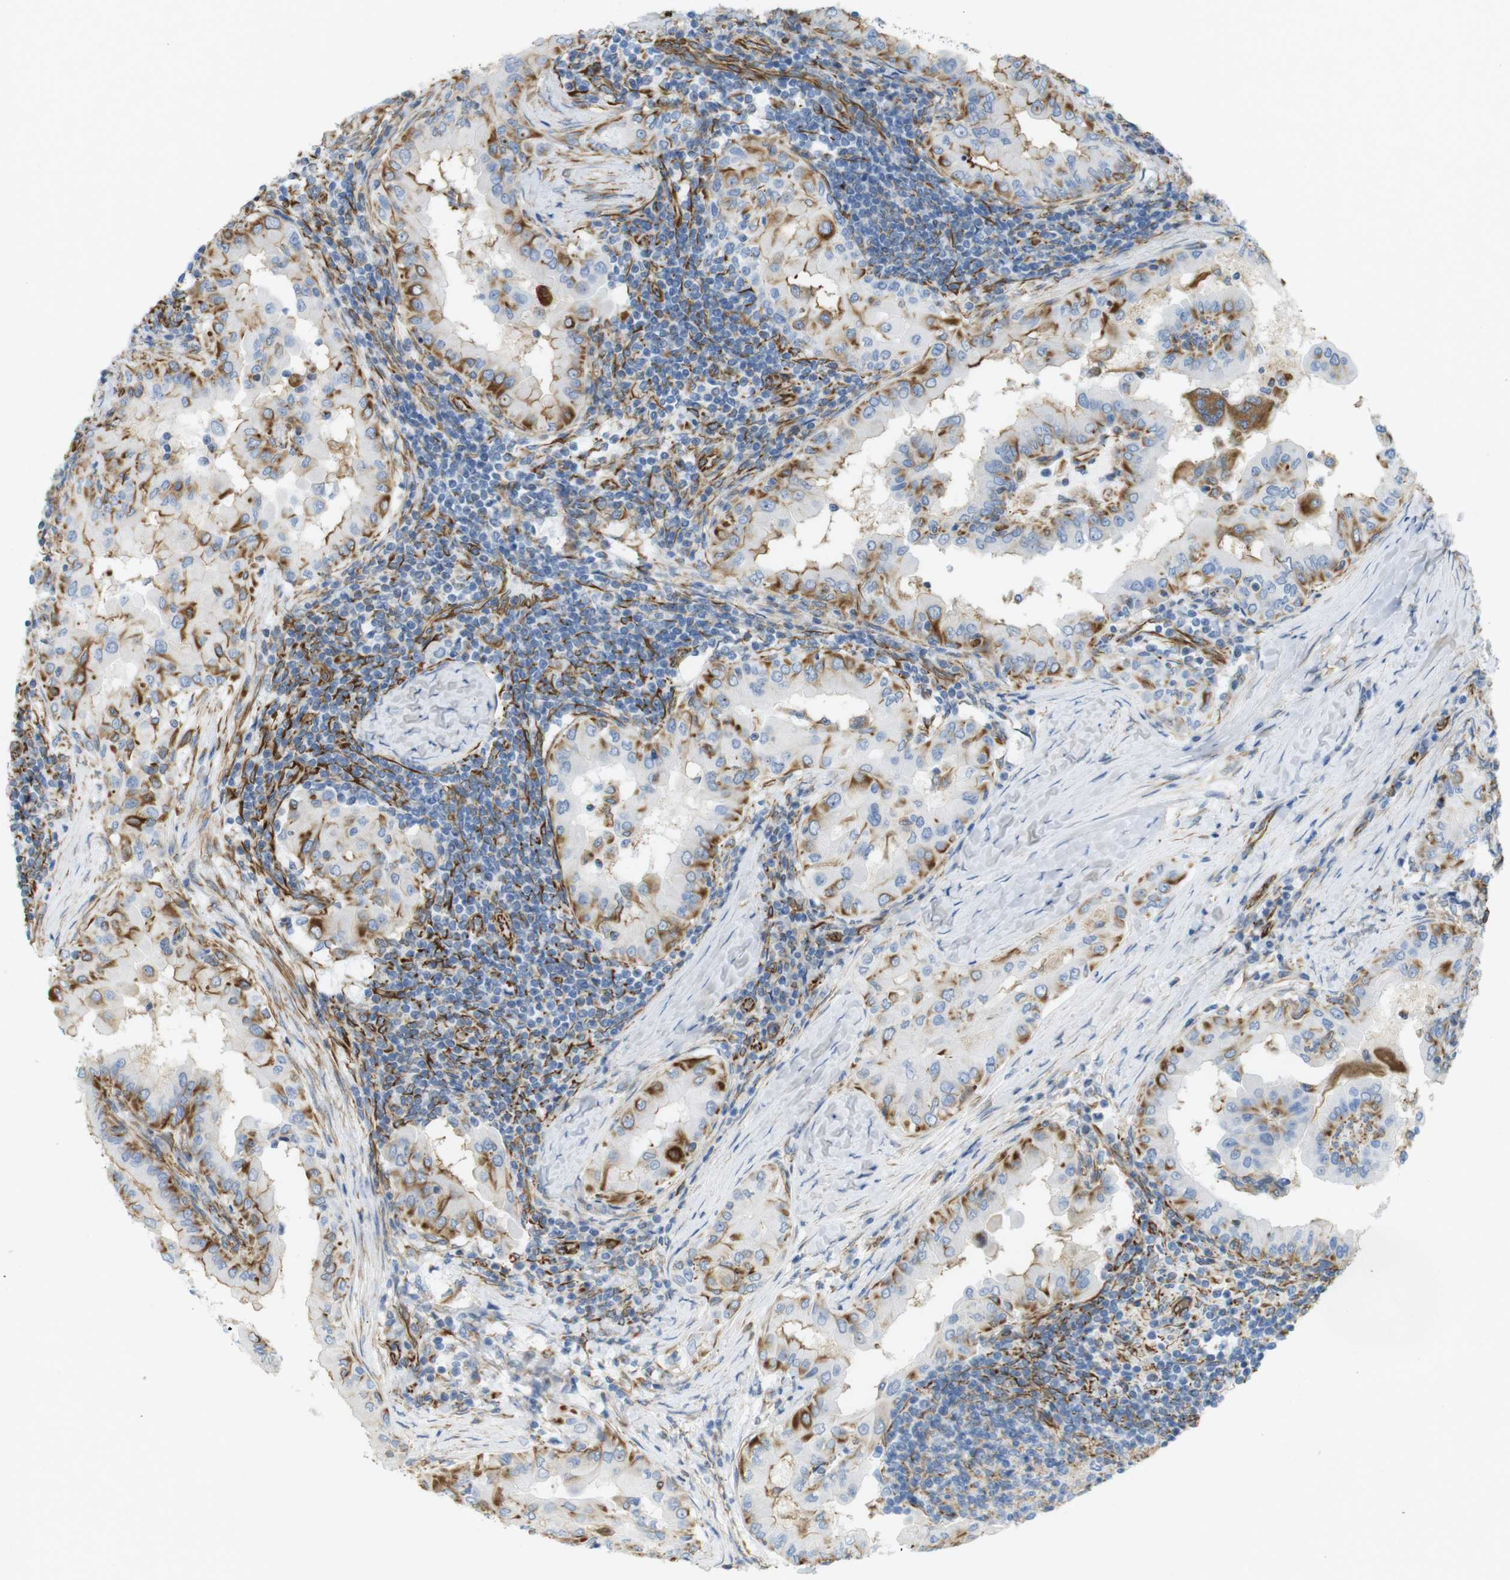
{"staining": {"intensity": "moderate", "quantity": "<25%", "location": "cytoplasmic/membranous"}, "tissue": "thyroid cancer", "cell_type": "Tumor cells", "image_type": "cancer", "snomed": [{"axis": "morphology", "description": "Papillary adenocarcinoma, NOS"}, {"axis": "topography", "description": "Thyroid gland"}], "caption": "Thyroid cancer (papillary adenocarcinoma) was stained to show a protein in brown. There is low levels of moderate cytoplasmic/membranous expression in approximately <25% of tumor cells. The protein is shown in brown color, while the nuclei are stained blue.", "gene": "MS4A10", "patient": {"sex": "male", "age": 33}}